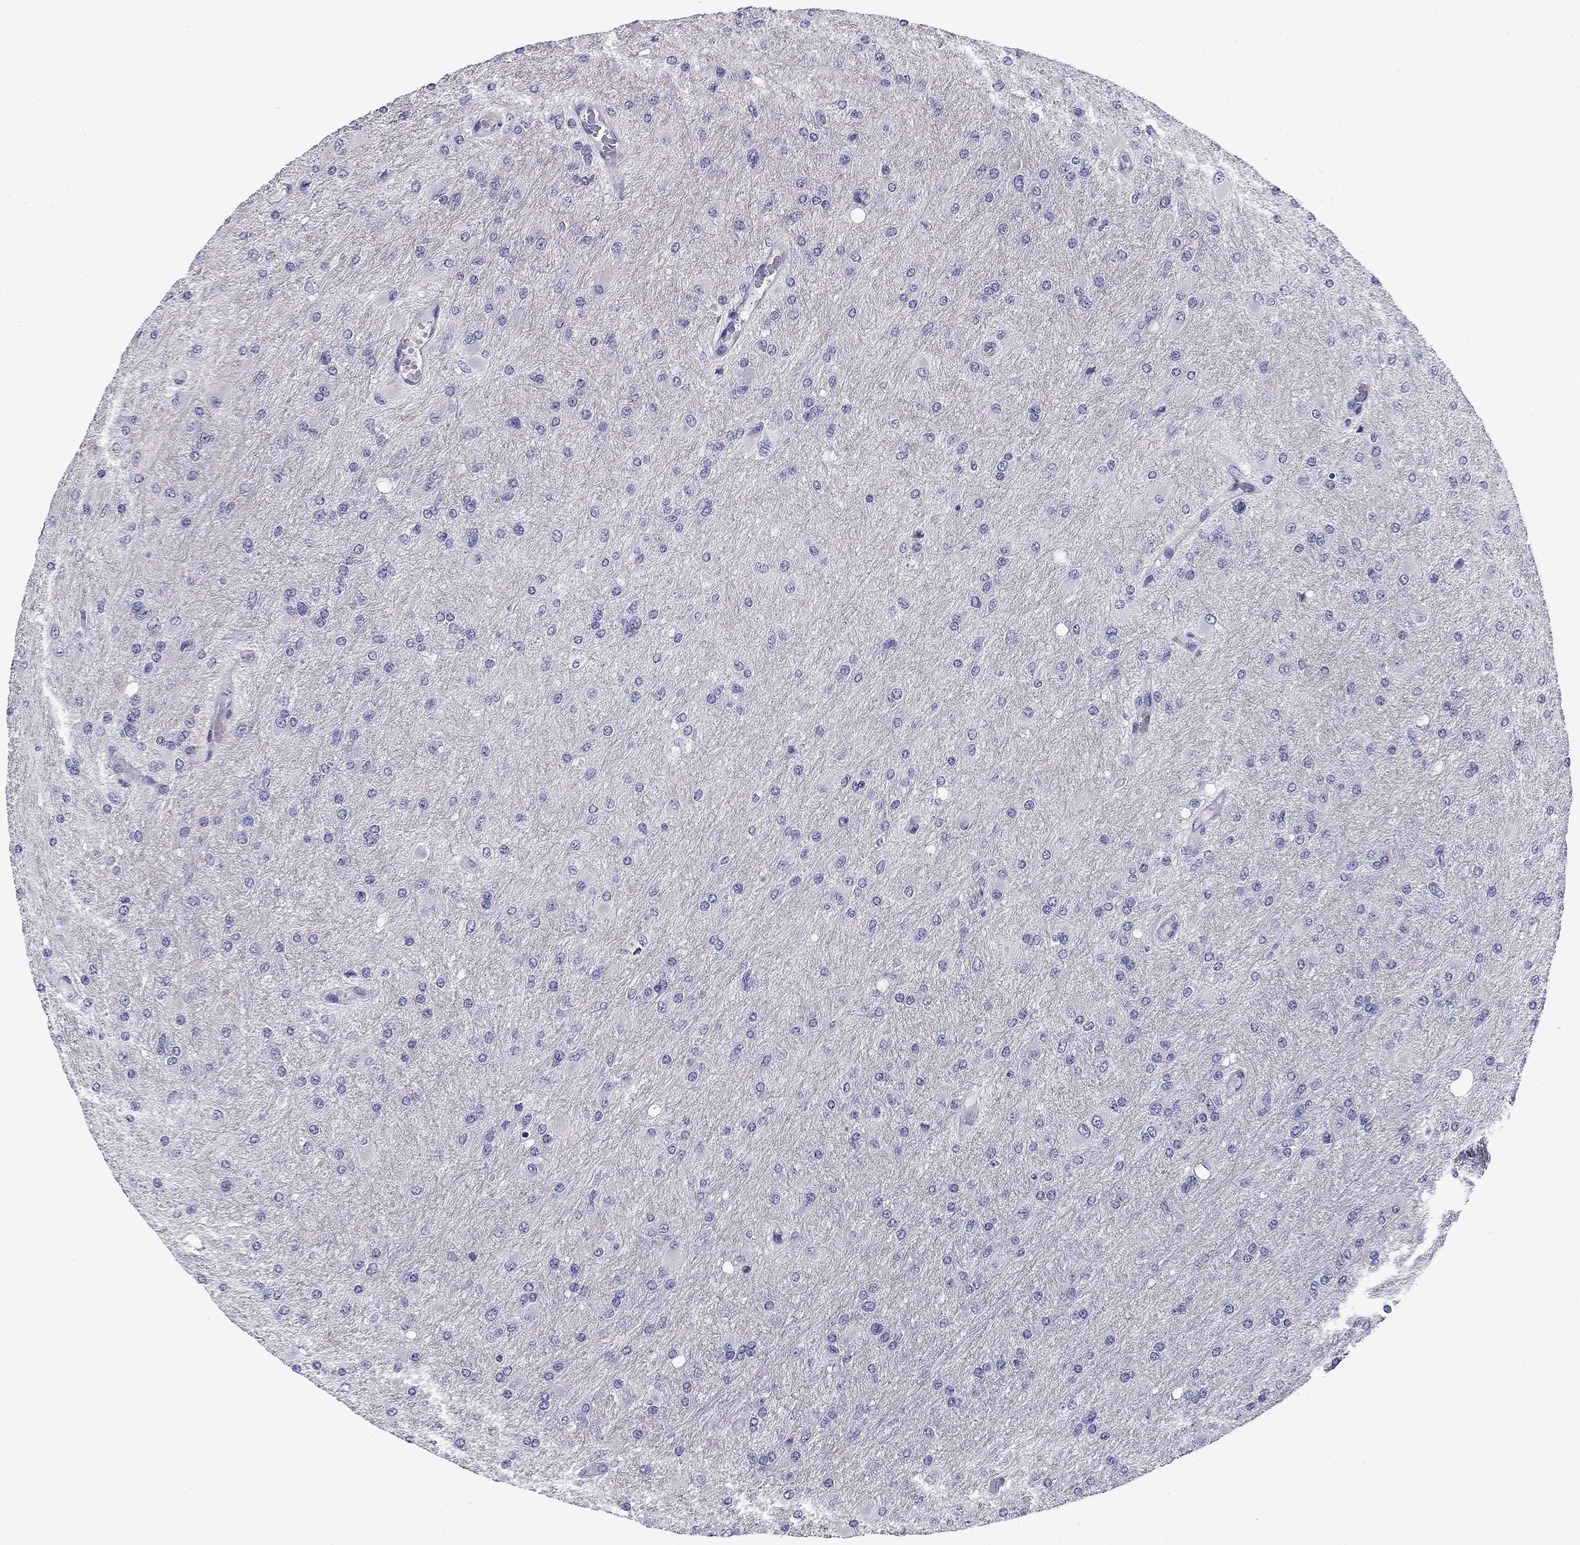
{"staining": {"intensity": "negative", "quantity": "none", "location": "none"}, "tissue": "glioma", "cell_type": "Tumor cells", "image_type": "cancer", "snomed": [{"axis": "morphology", "description": "Glioma, malignant, High grade"}, {"axis": "topography", "description": "Cerebral cortex"}], "caption": "Immunohistochemical staining of malignant glioma (high-grade) displays no significant expression in tumor cells.", "gene": "FLNC", "patient": {"sex": "female", "age": 36}}